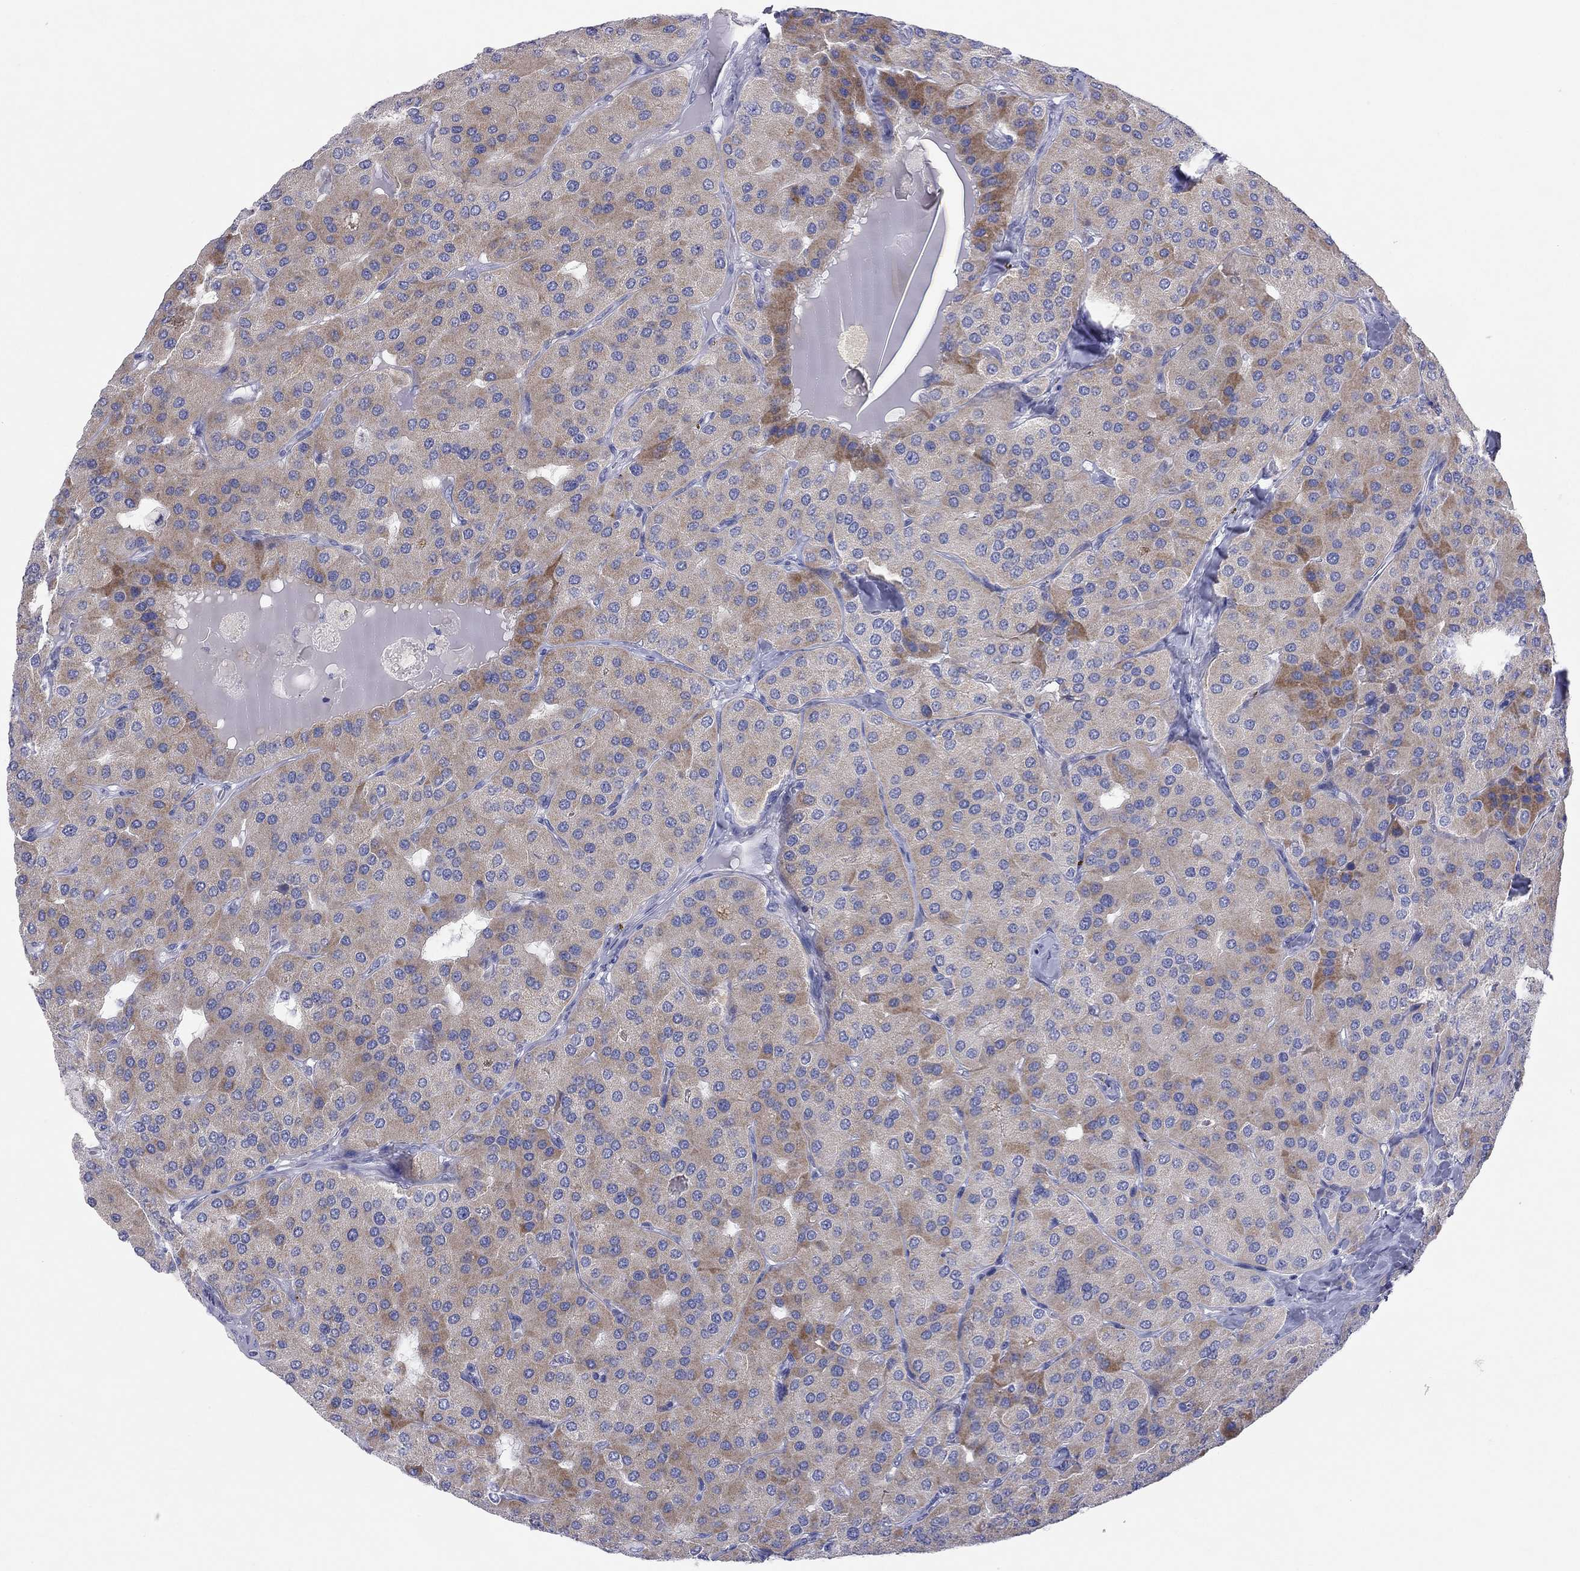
{"staining": {"intensity": "moderate", "quantity": "<25%", "location": "cytoplasmic/membranous"}, "tissue": "parathyroid gland", "cell_type": "Glandular cells", "image_type": "normal", "snomed": [{"axis": "morphology", "description": "Normal tissue, NOS"}, {"axis": "morphology", "description": "Adenoma, NOS"}, {"axis": "topography", "description": "Parathyroid gland"}], "caption": "Immunohistochemical staining of normal parathyroid gland displays moderate cytoplasmic/membranous protein staining in about <25% of glandular cells. (Brightfield microscopy of DAB IHC at high magnification).", "gene": "PCDHGC5", "patient": {"sex": "female", "age": 86}}